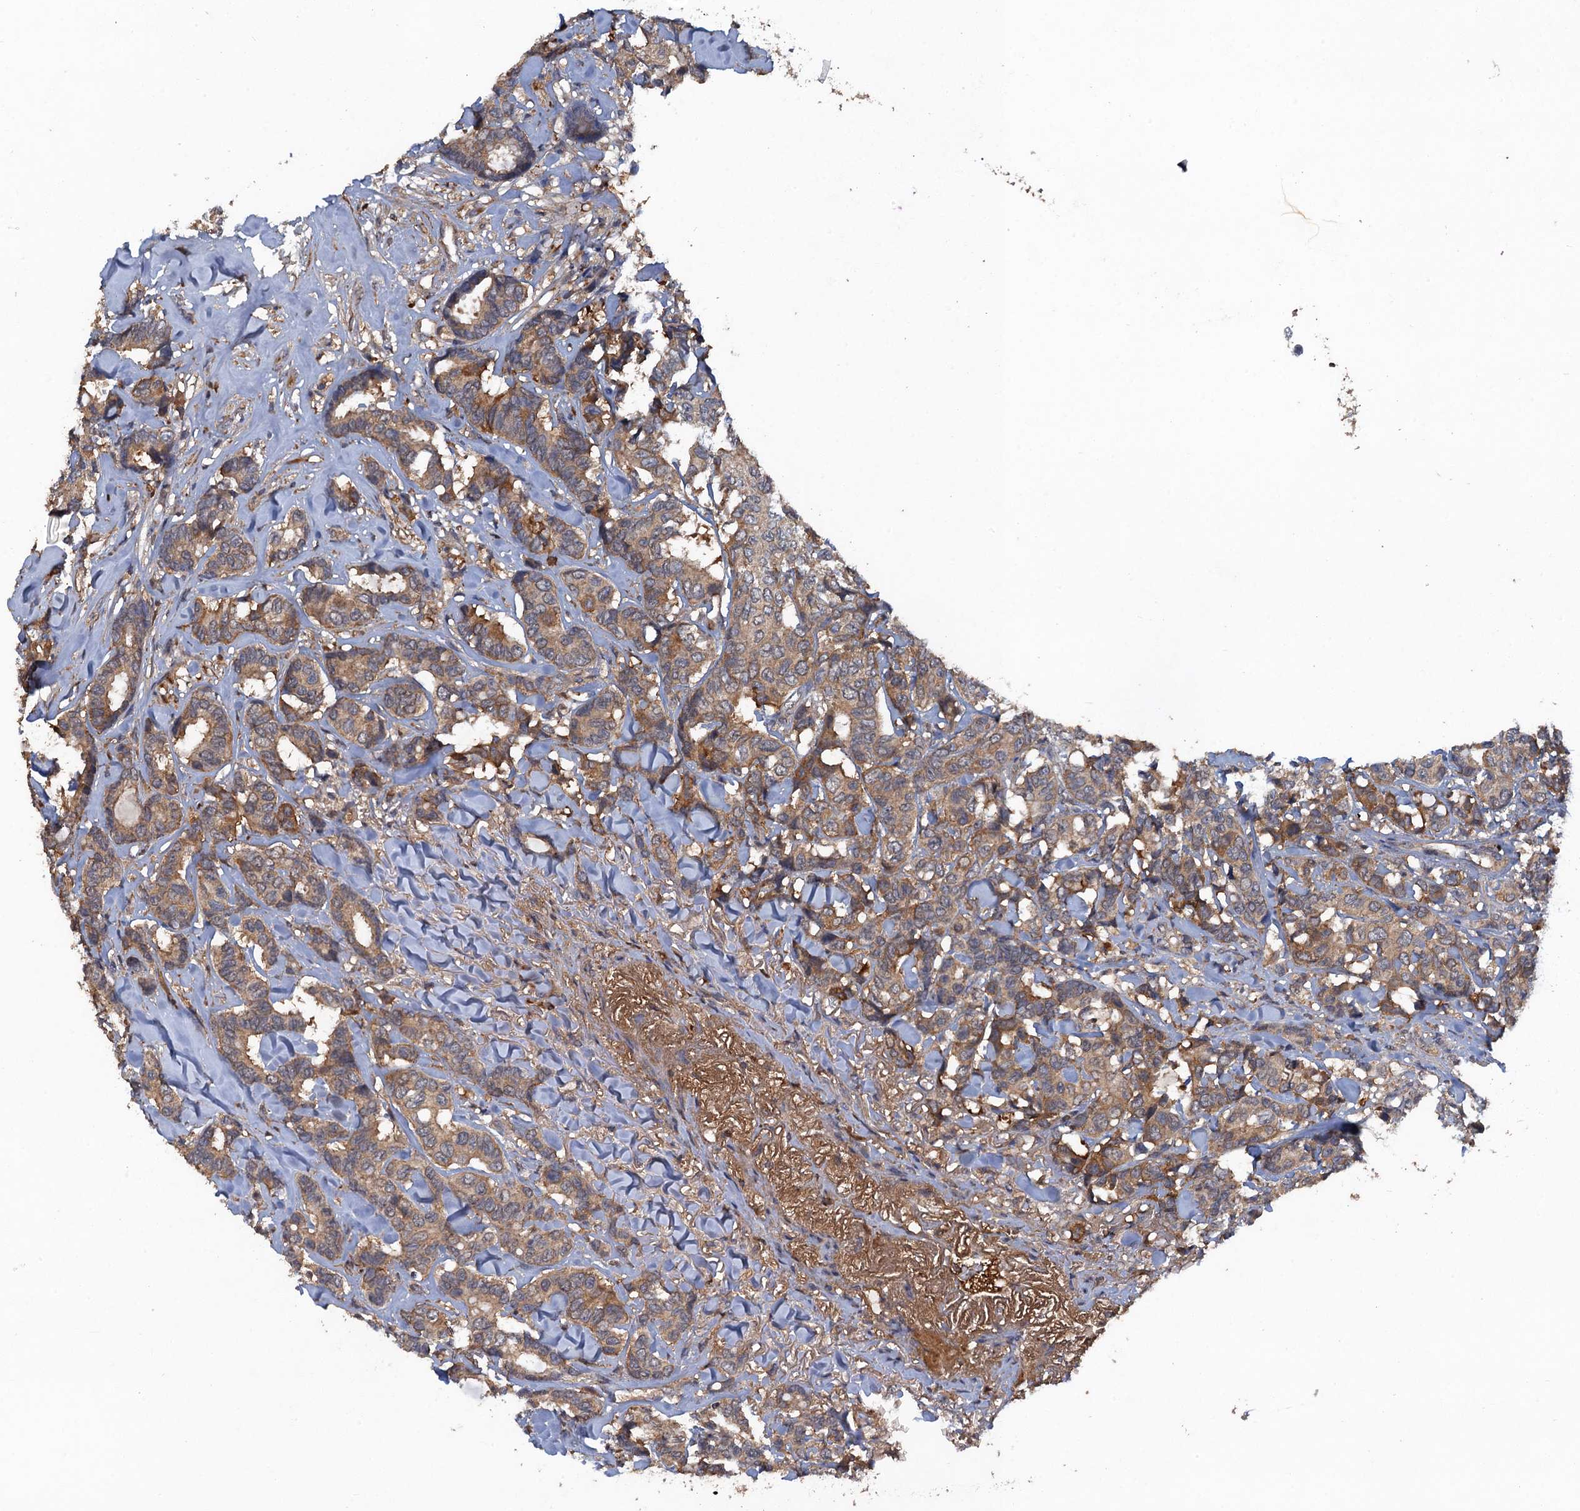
{"staining": {"intensity": "moderate", "quantity": ">75%", "location": "cytoplasmic/membranous"}, "tissue": "breast cancer", "cell_type": "Tumor cells", "image_type": "cancer", "snomed": [{"axis": "morphology", "description": "Duct carcinoma"}, {"axis": "topography", "description": "Breast"}], "caption": "An immunohistochemistry micrograph of neoplastic tissue is shown. Protein staining in brown shows moderate cytoplasmic/membranous positivity in breast cancer (infiltrating ductal carcinoma) within tumor cells. The protein is stained brown, and the nuclei are stained in blue (DAB IHC with brightfield microscopy, high magnification).", "gene": "HAPLN3", "patient": {"sex": "female", "age": 87}}